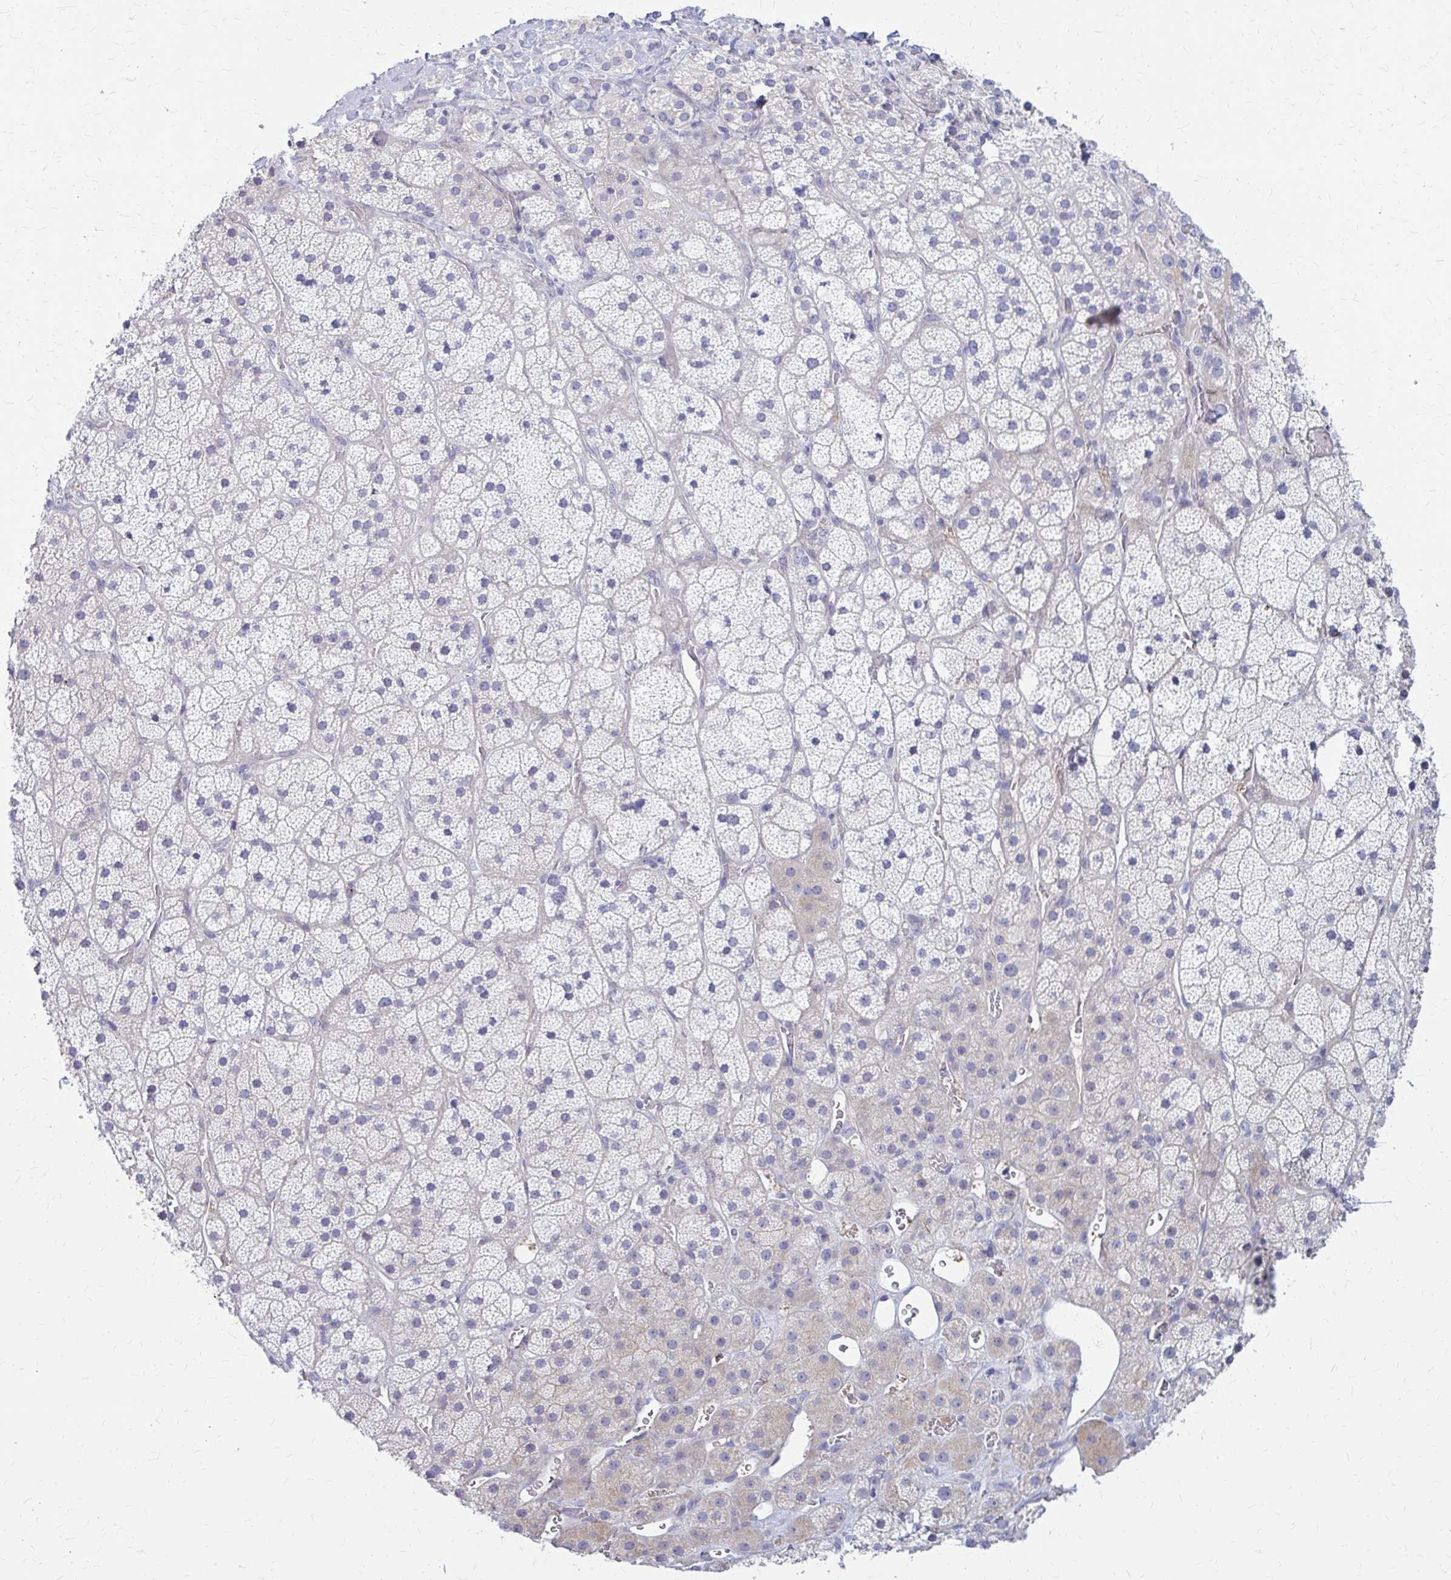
{"staining": {"intensity": "weak", "quantity": "<25%", "location": "cytoplasmic/membranous"}, "tissue": "adrenal gland", "cell_type": "Glandular cells", "image_type": "normal", "snomed": [{"axis": "morphology", "description": "Normal tissue, NOS"}, {"axis": "topography", "description": "Adrenal gland"}], "caption": "Immunohistochemistry micrograph of unremarkable adrenal gland: adrenal gland stained with DAB (3,3'-diaminobenzidine) exhibits no significant protein staining in glandular cells. (DAB IHC, high magnification).", "gene": "GLYATL2", "patient": {"sex": "male", "age": 57}}